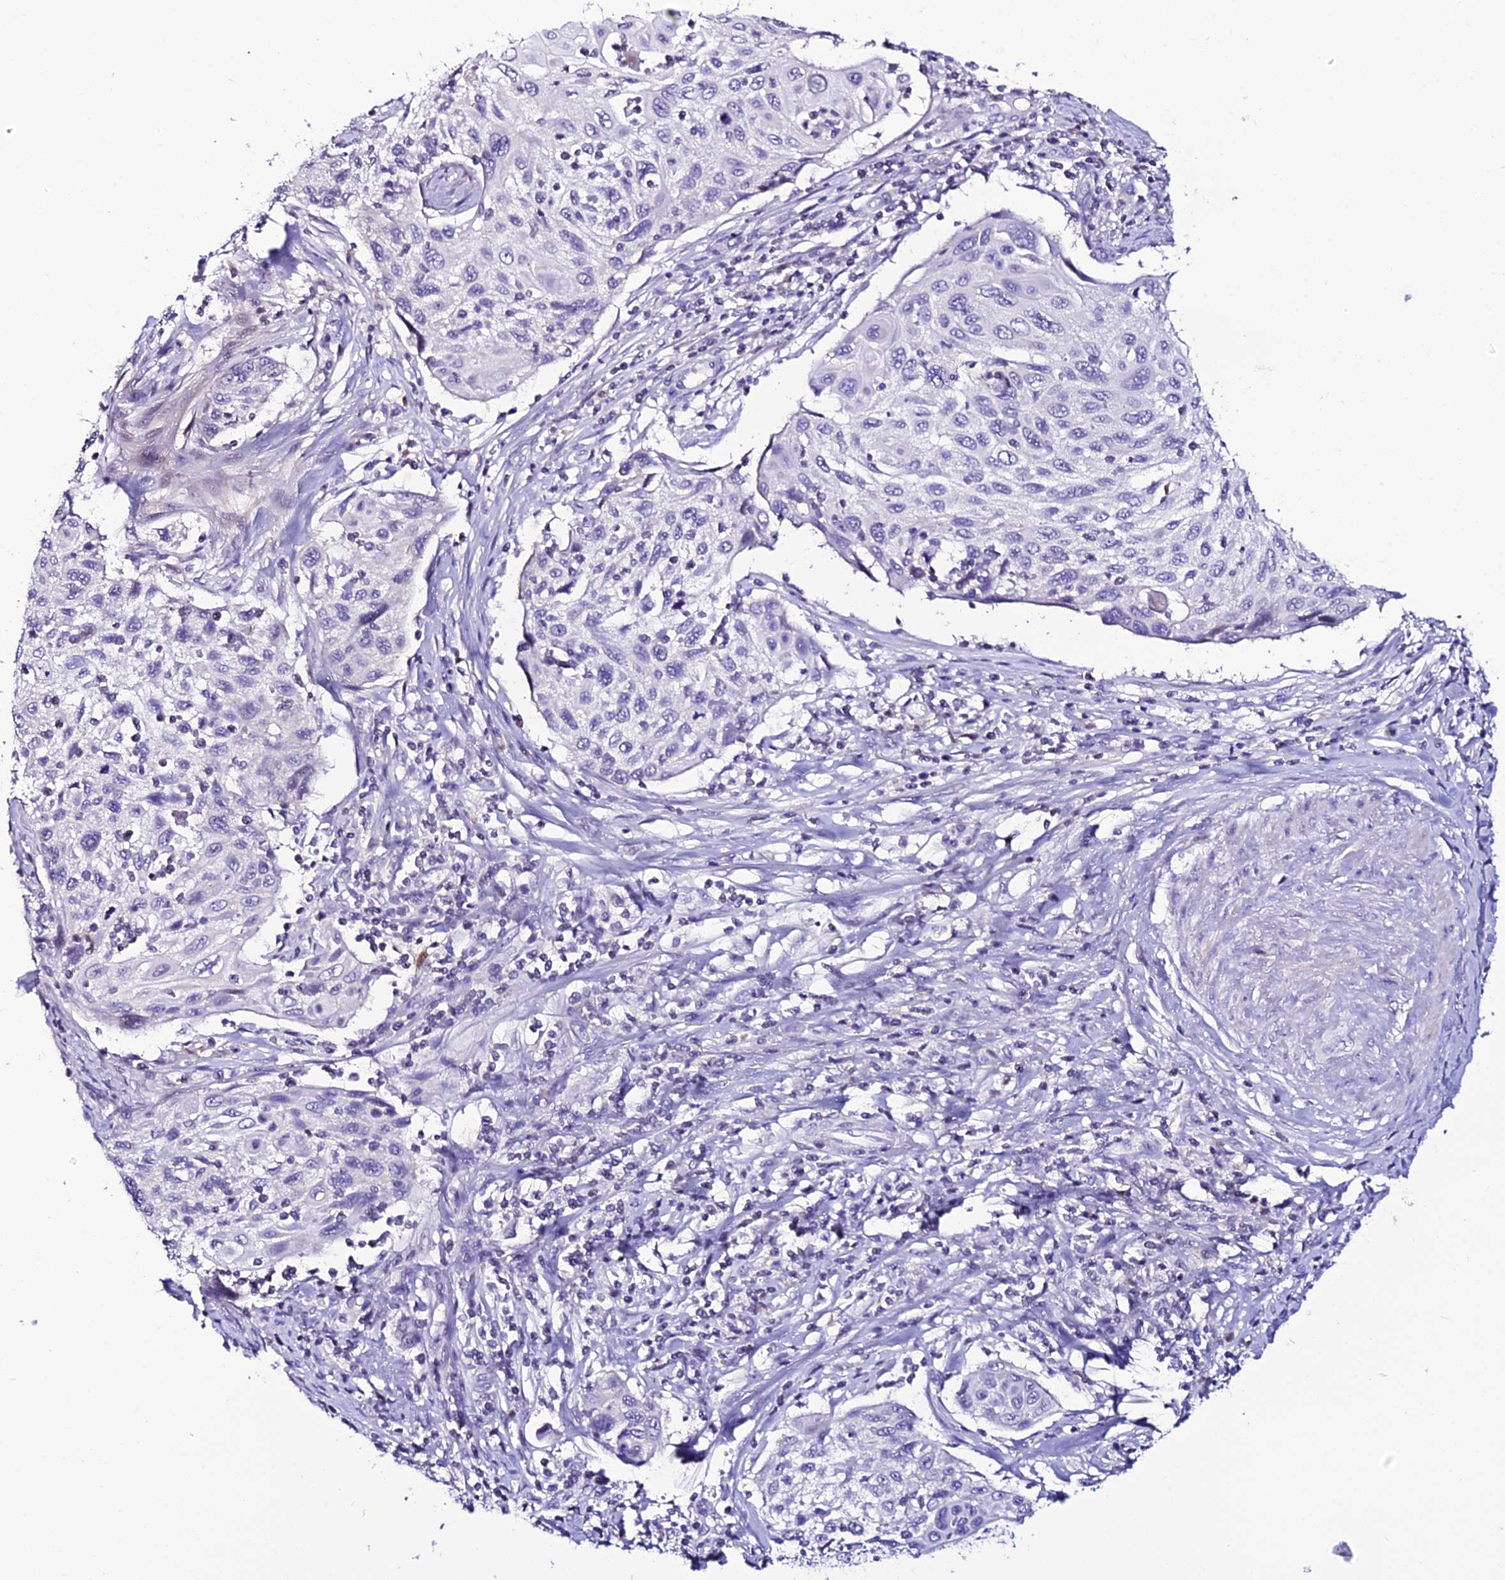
{"staining": {"intensity": "negative", "quantity": "none", "location": "none"}, "tissue": "cervical cancer", "cell_type": "Tumor cells", "image_type": "cancer", "snomed": [{"axis": "morphology", "description": "Squamous cell carcinoma, NOS"}, {"axis": "topography", "description": "Cervix"}], "caption": "Immunohistochemistry (IHC) photomicrograph of neoplastic tissue: cervical squamous cell carcinoma stained with DAB displays no significant protein positivity in tumor cells.", "gene": "DEFB132", "patient": {"sex": "female", "age": 70}}